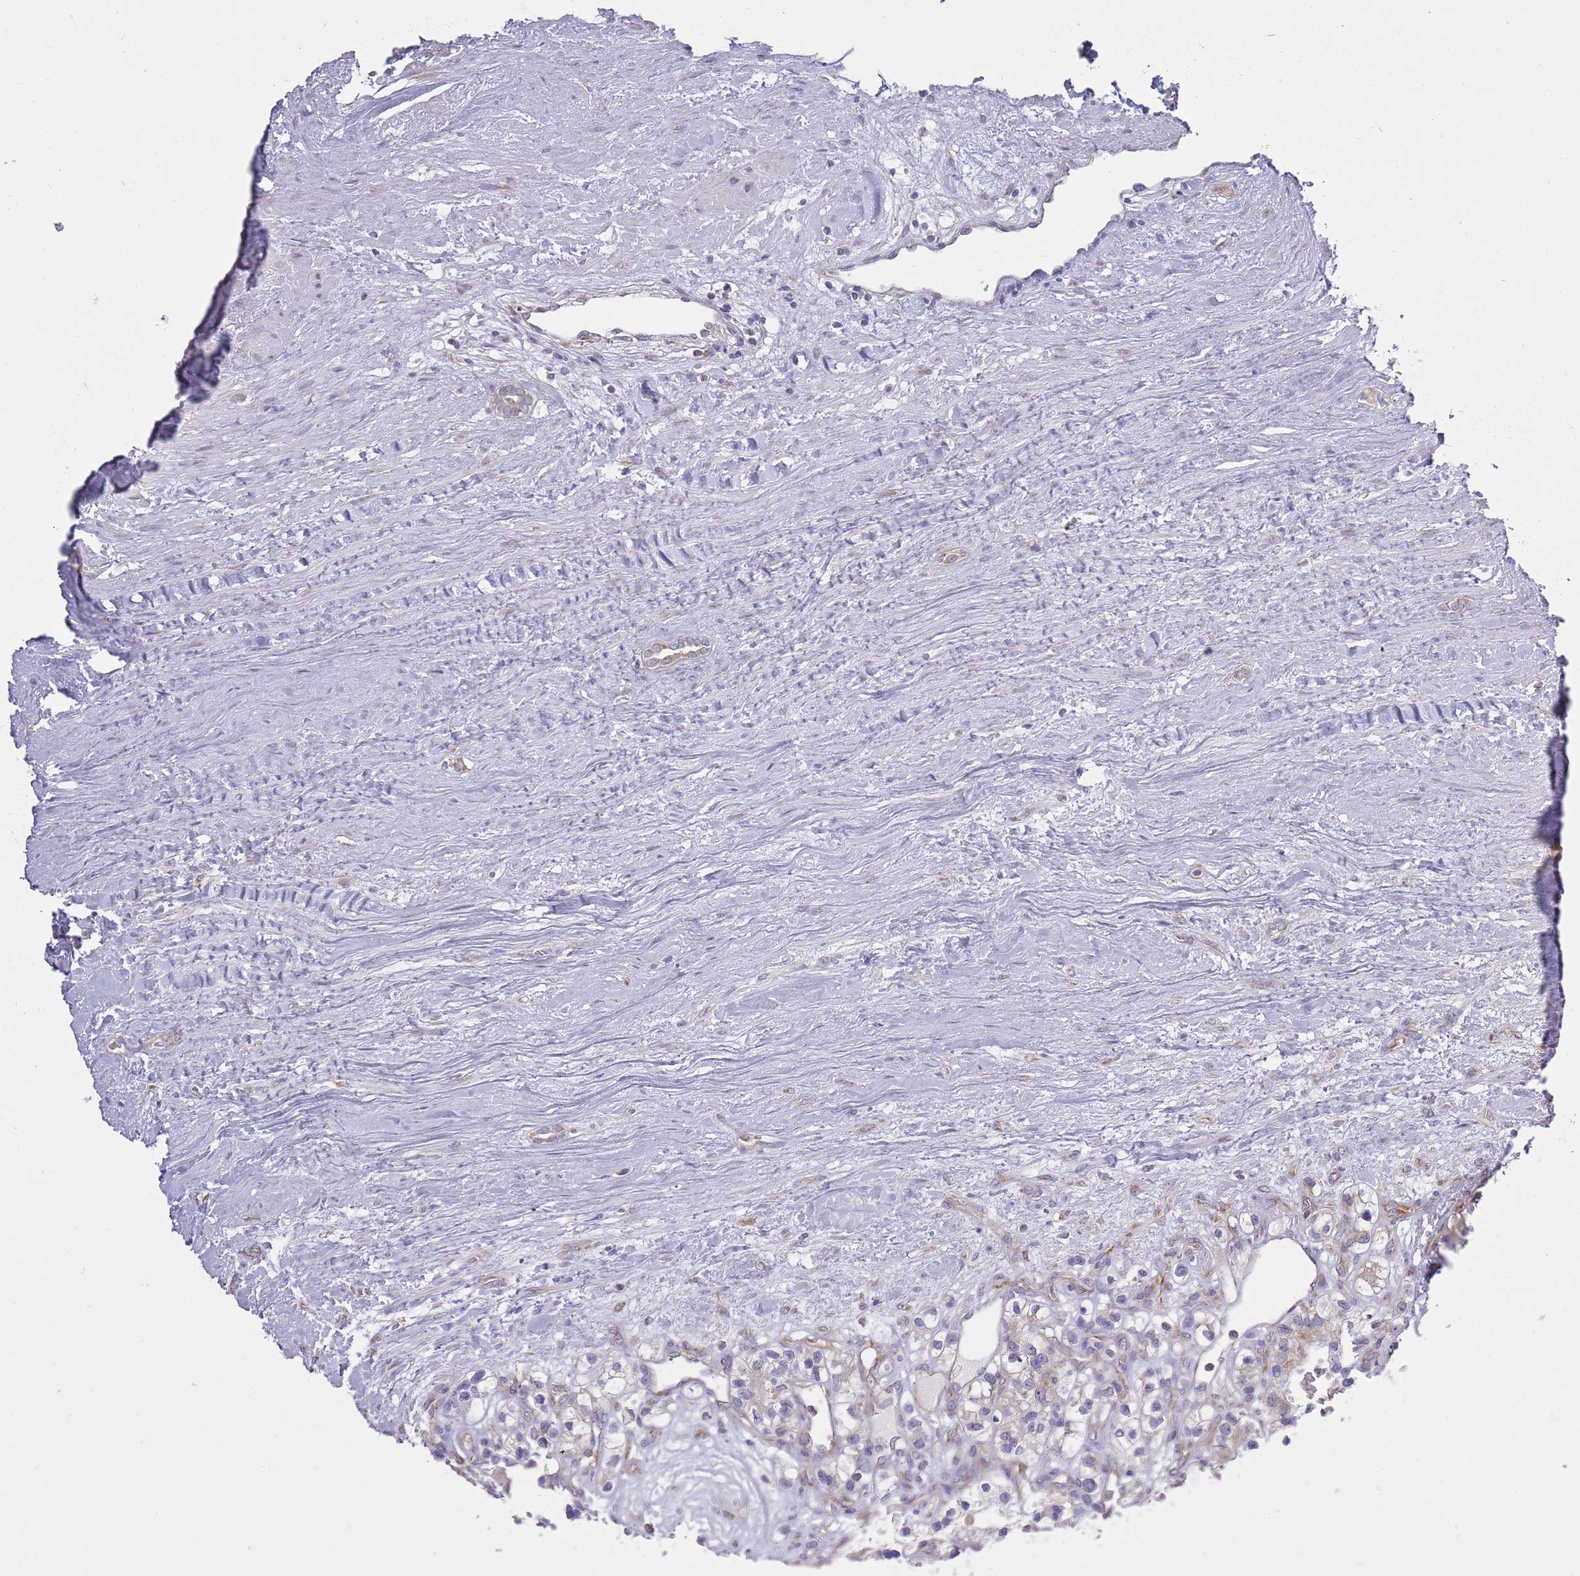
{"staining": {"intensity": "negative", "quantity": "none", "location": "none"}, "tissue": "renal cancer", "cell_type": "Tumor cells", "image_type": "cancer", "snomed": [{"axis": "morphology", "description": "Adenocarcinoma, NOS"}, {"axis": "topography", "description": "Kidney"}], "caption": "This is an immunohistochemistry image of human renal adenocarcinoma. There is no staining in tumor cells.", "gene": "RPL17-C18orf32", "patient": {"sex": "female", "age": 57}}